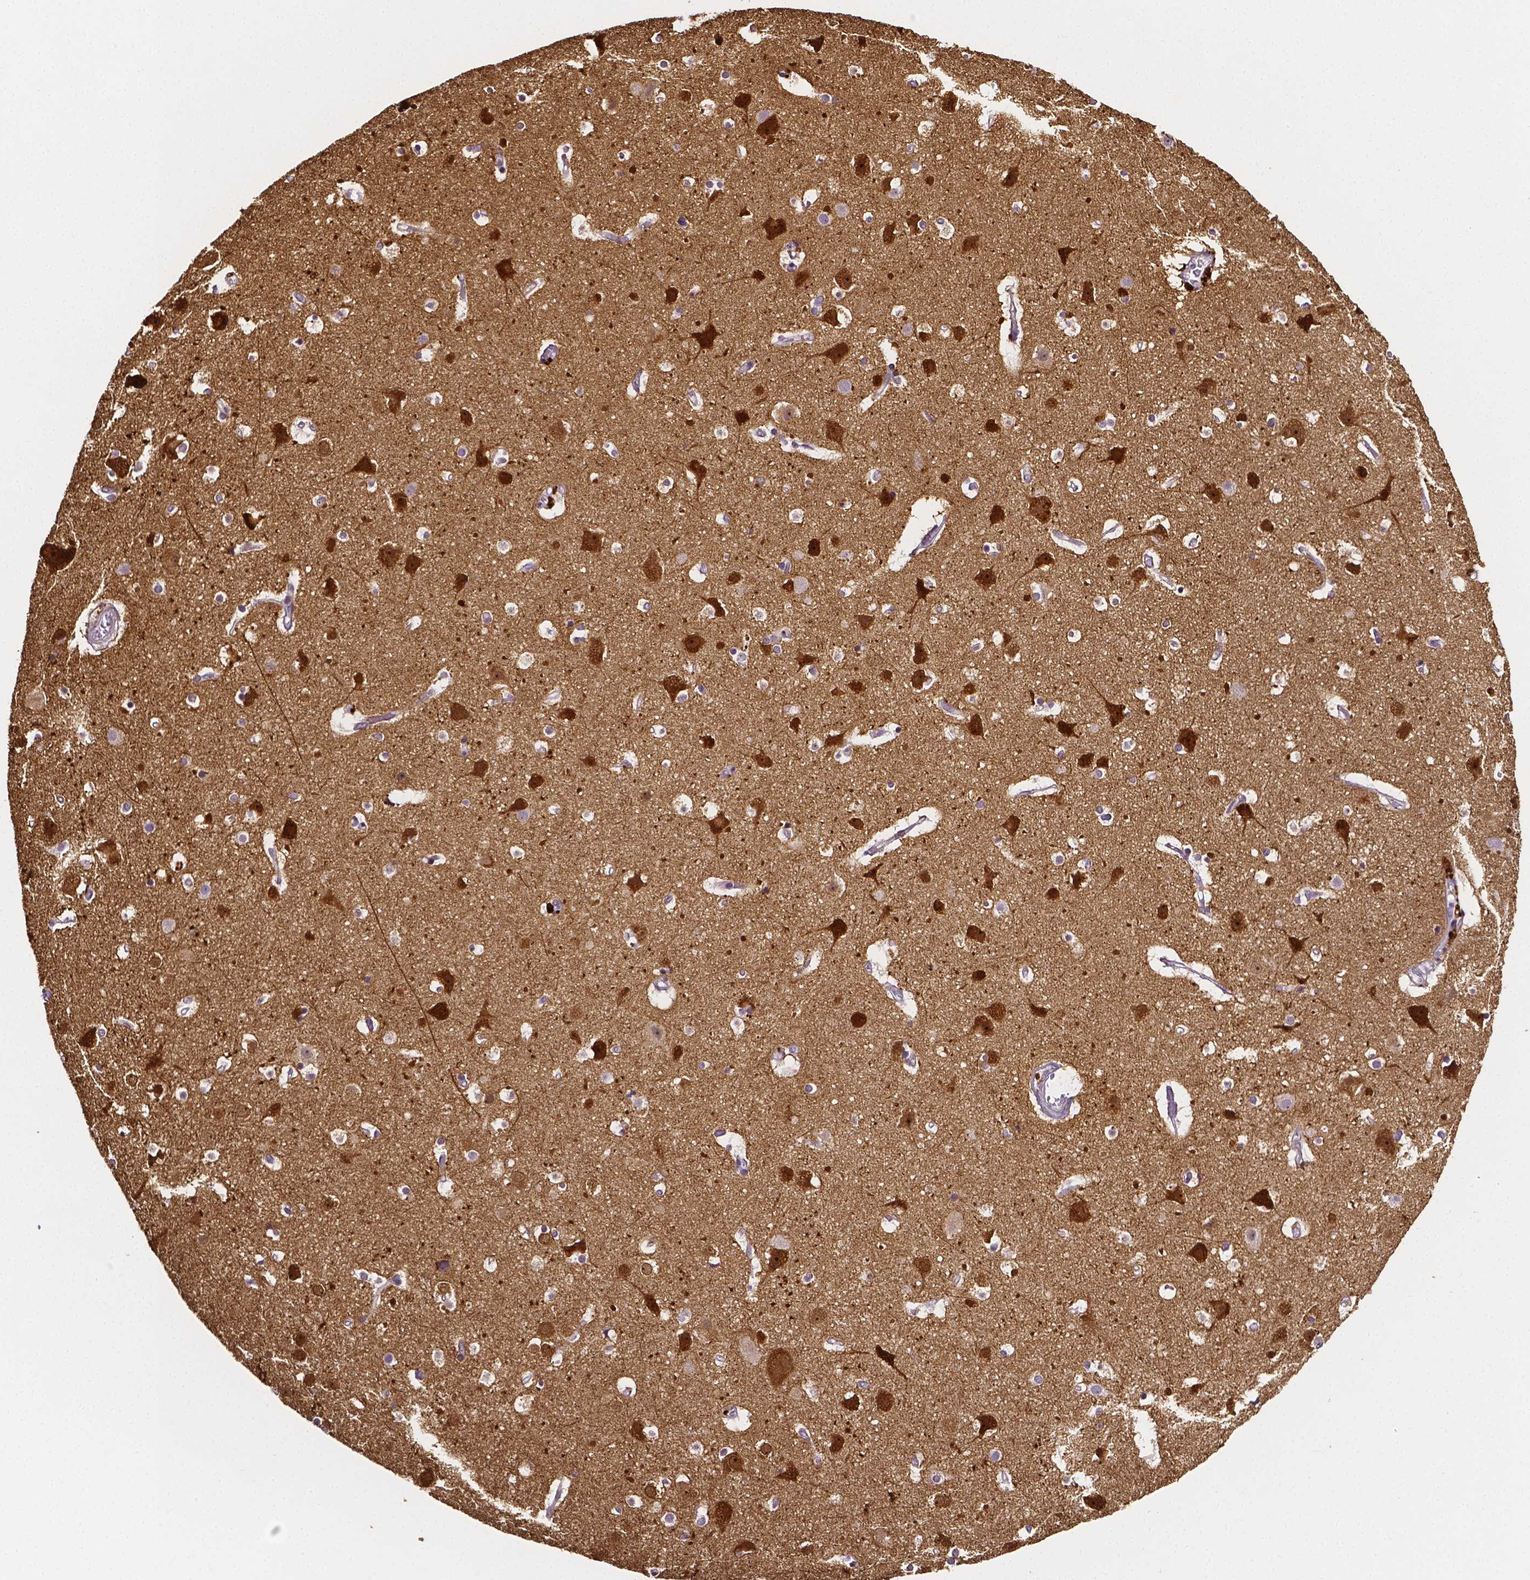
{"staining": {"intensity": "negative", "quantity": "none", "location": "none"}, "tissue": "cerebral cortex", "cell_type": "Endothelial cells", "image_type": "normal", "snomed": [{"axis": "morphology", "description": "Normal tissue, NOS"}, {"axis": "topography", "description": "Cerebral cortex"}], "caption": "The photomicrograph exhibits no significant expression in endothelial cells of cerebral cortex.", "gene": "NRGN", "patient": {"sex": "female", "age": 52}}